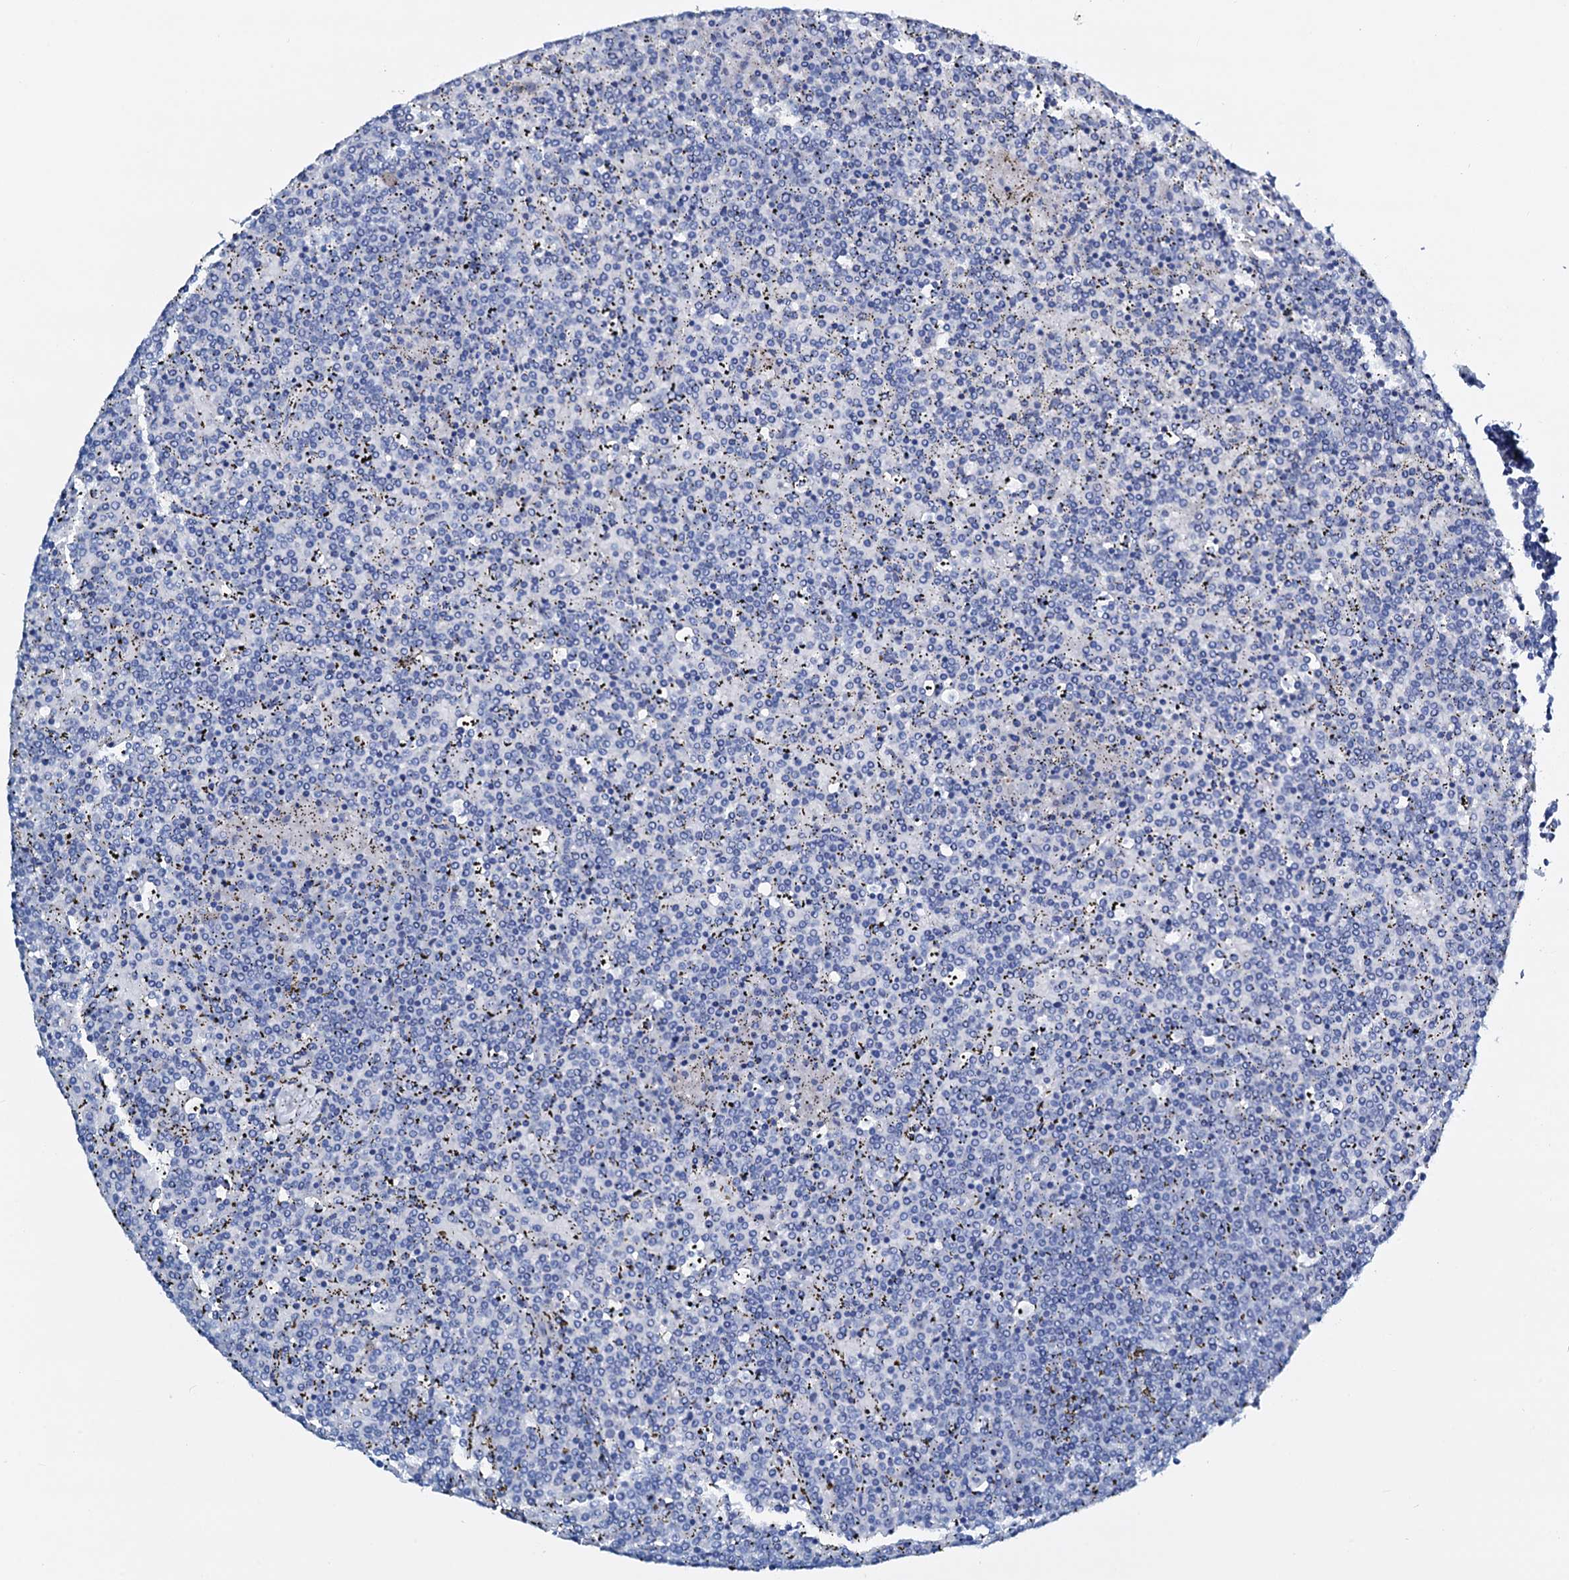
{"staining": {"intensity": "negative", "quantity": "none", "location": "none"}, "tissue": "lymphoma", "cell_type": "Tumor cells", "image_type": "cancer", "snomed": [{"axis": "morphology", "description": "Malignant lymphoma, non-Hodgkin's type, Low grade"}, {"axis": "topography", "description": "Spleen"}], "caption": "High power microscopy image of an immunohistochemistry image of lymphoma, revealing no significant positivity in tumor cells.", "gene": "AMER2", "patient": {"sex": "female", "age": 19}}